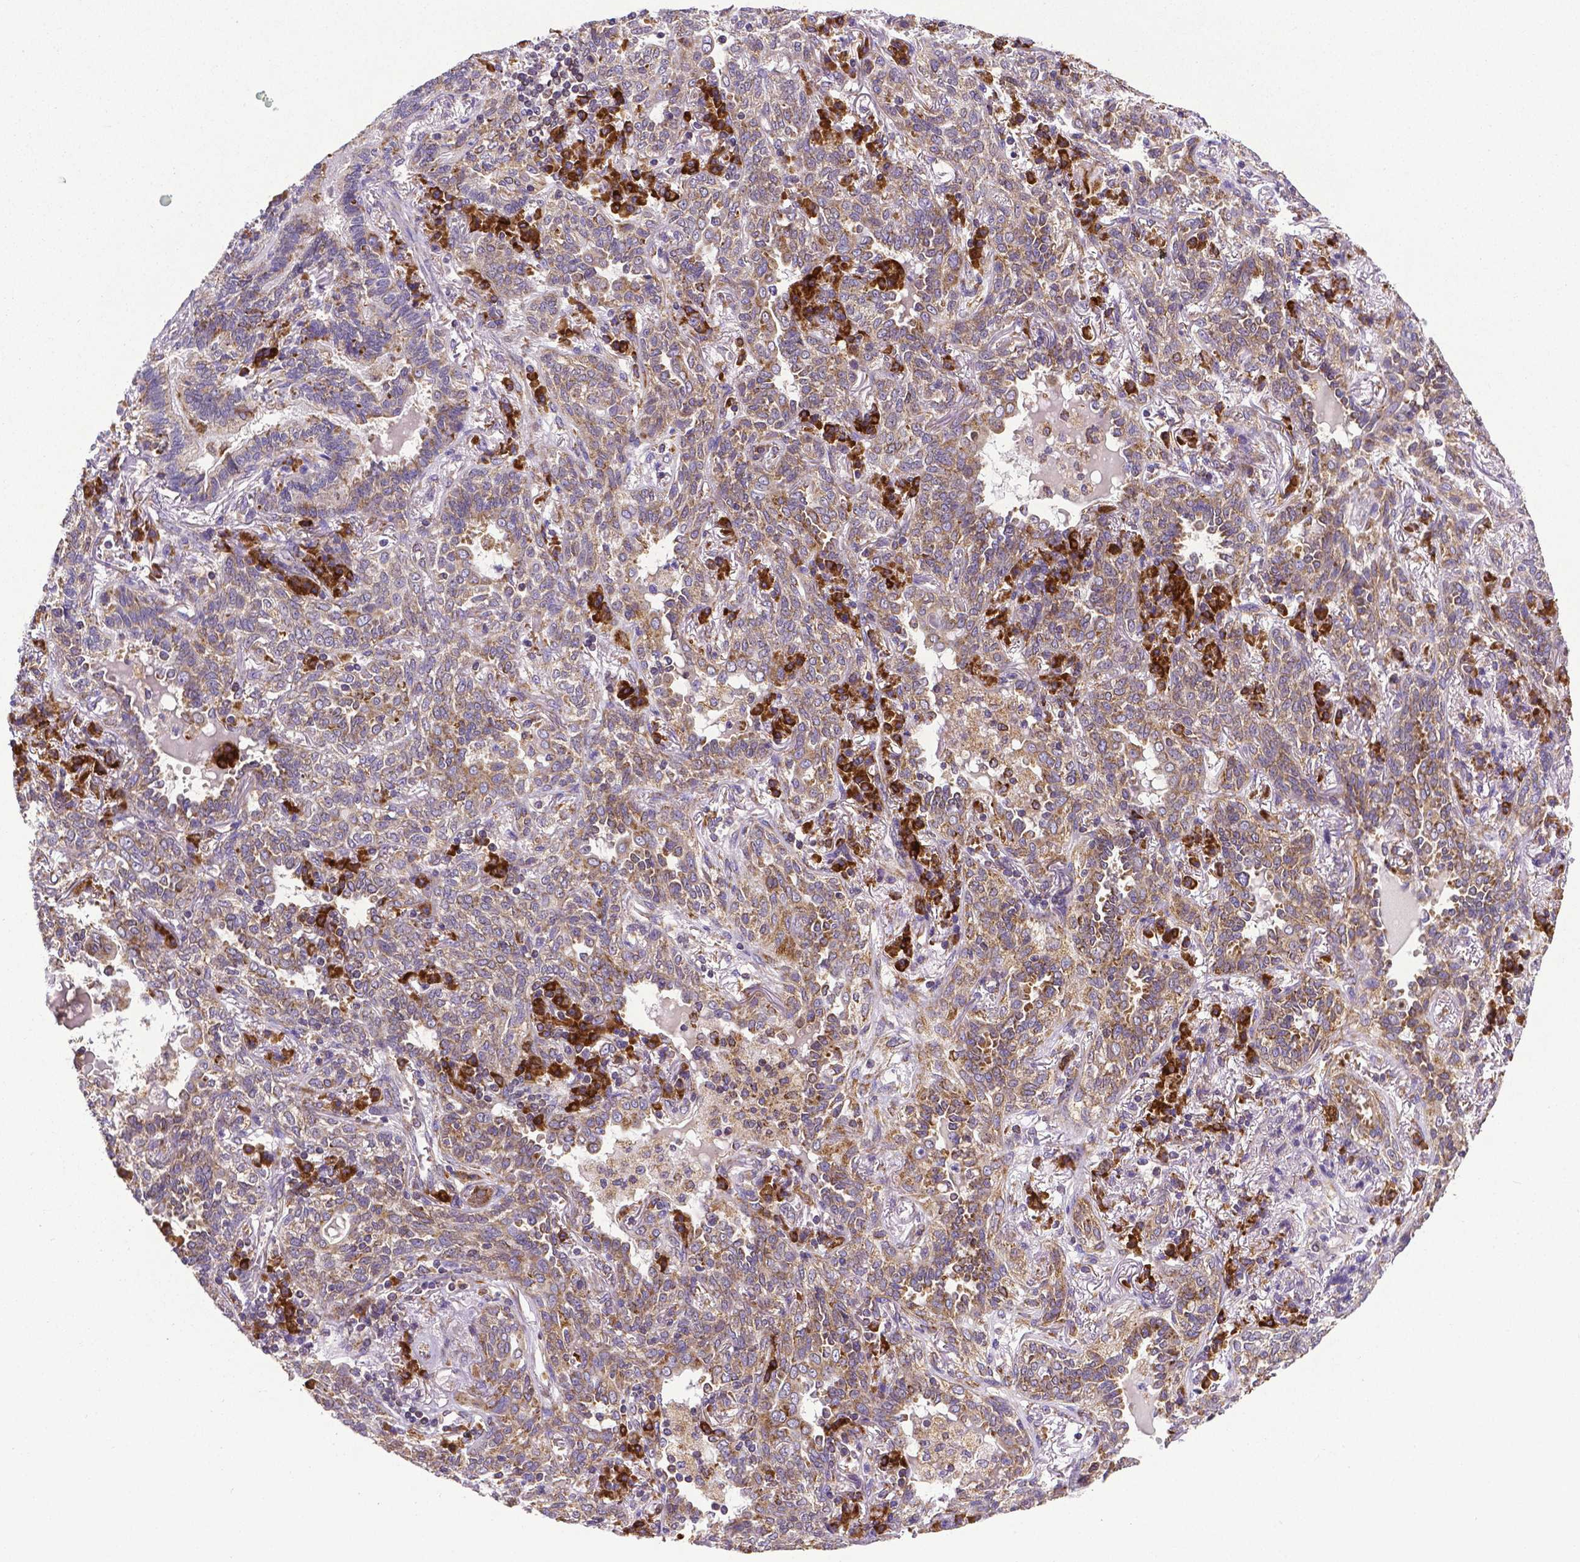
{"staining": {"intensity": "moderate", "quantity": "<25%", "location": "cytoplasmic/membranous"}, "tissue": "lung cancer", "cell_type": "Tumor cells", "image_type": "cancer", "snomed": [{"axis": "morphology", "description": "Squamous cell carcinoma, NOS"}, {"axis": "topography", "description": "Lung"}], "caption": "Lung cancer tissue reveals moderate cytoplasmic/membranous expression in about <25% of tumor cells", "gene": "MTDH", "patient": {"sex": "female", "age": 70}}